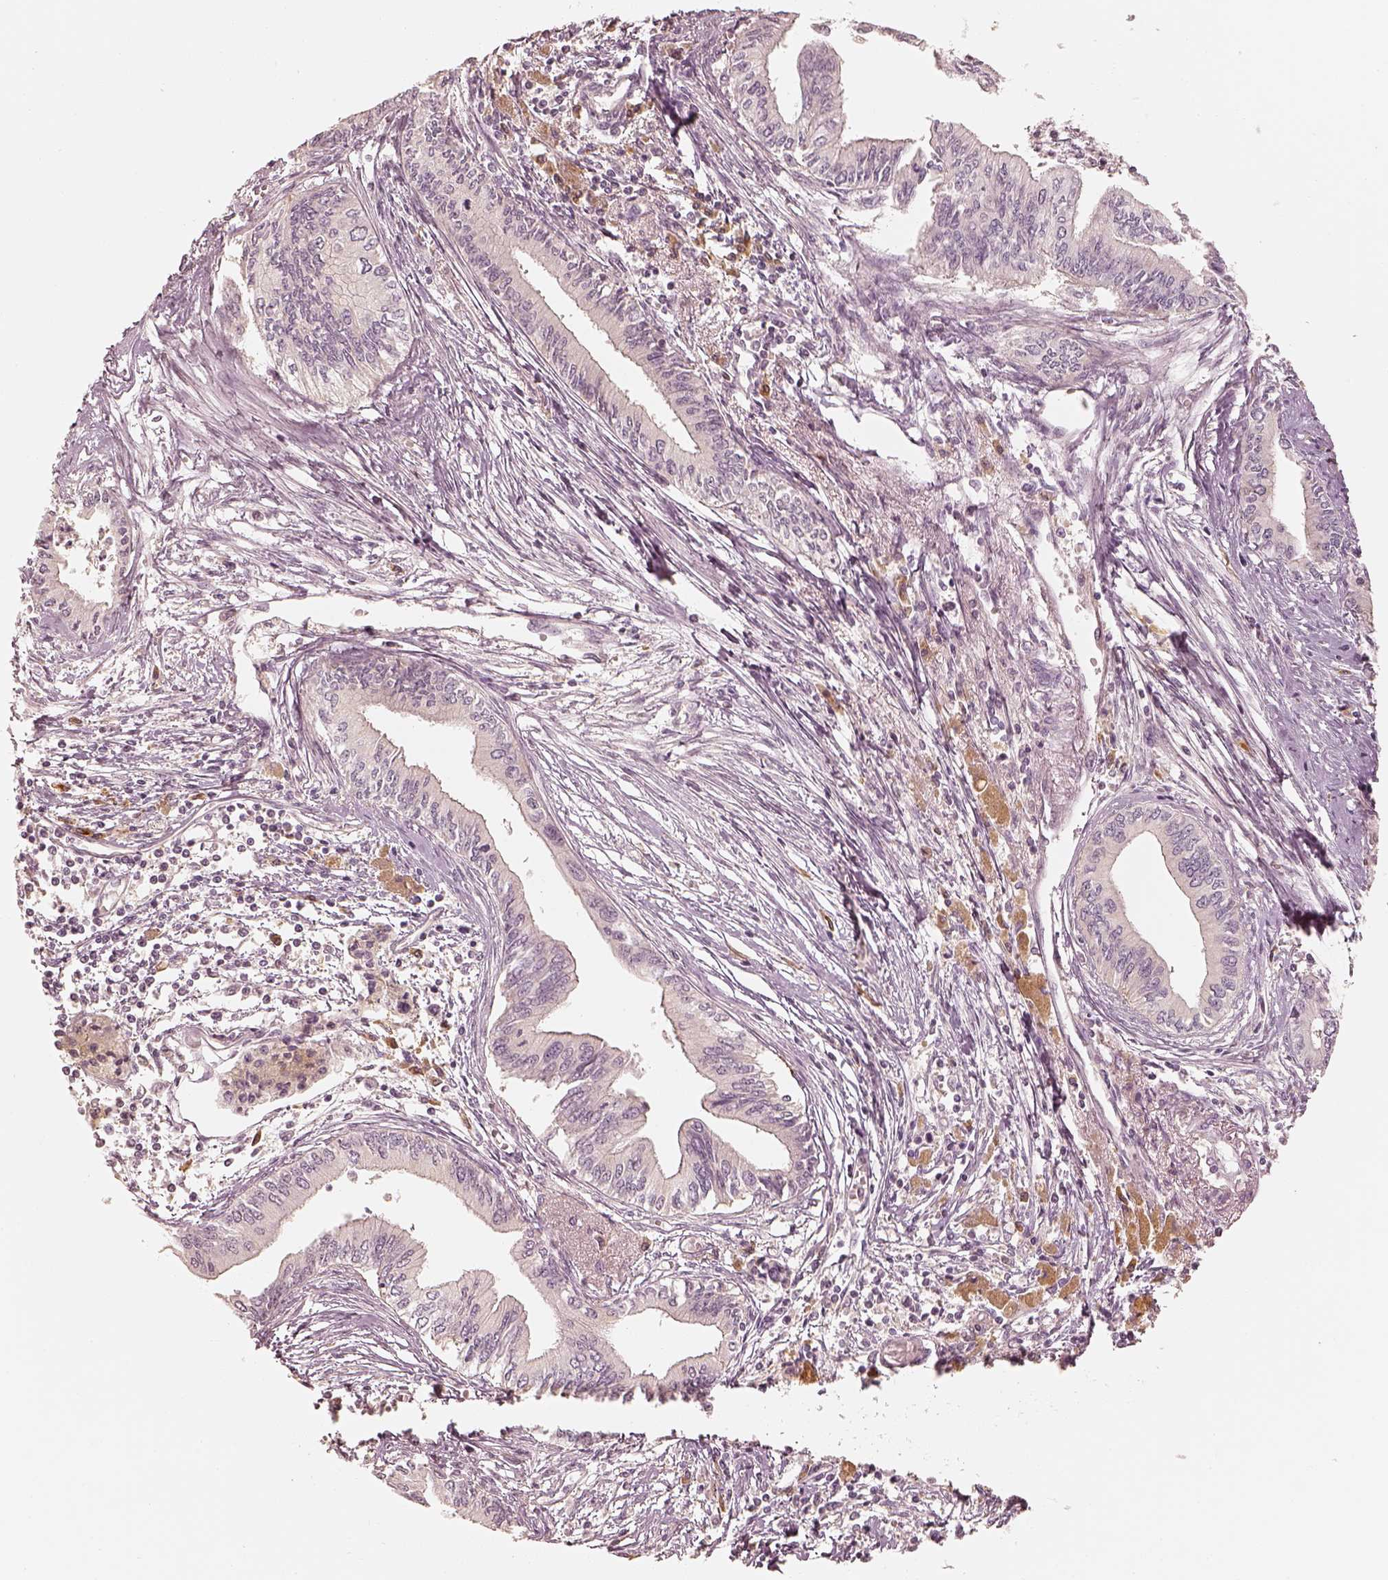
{"staining": {"intensity": "negative", "quantity": "none", "location": "none"}, "tissue": "pancreatic cancer", "cell_type": "Tumor cells", "image_type": "cancer", "snomed": [{"axis": "morphology", "description": "Adenocarcinoma, NOS"}, {"axis": "topography", "description": "Pancreas"}], "caption": "An image of adenocarcinoma (pancreatic) stained for a protein displays no brown staining in tumor cells.", "gene": "GORASP2", "patient": {"sex": "female", "age": 61}}